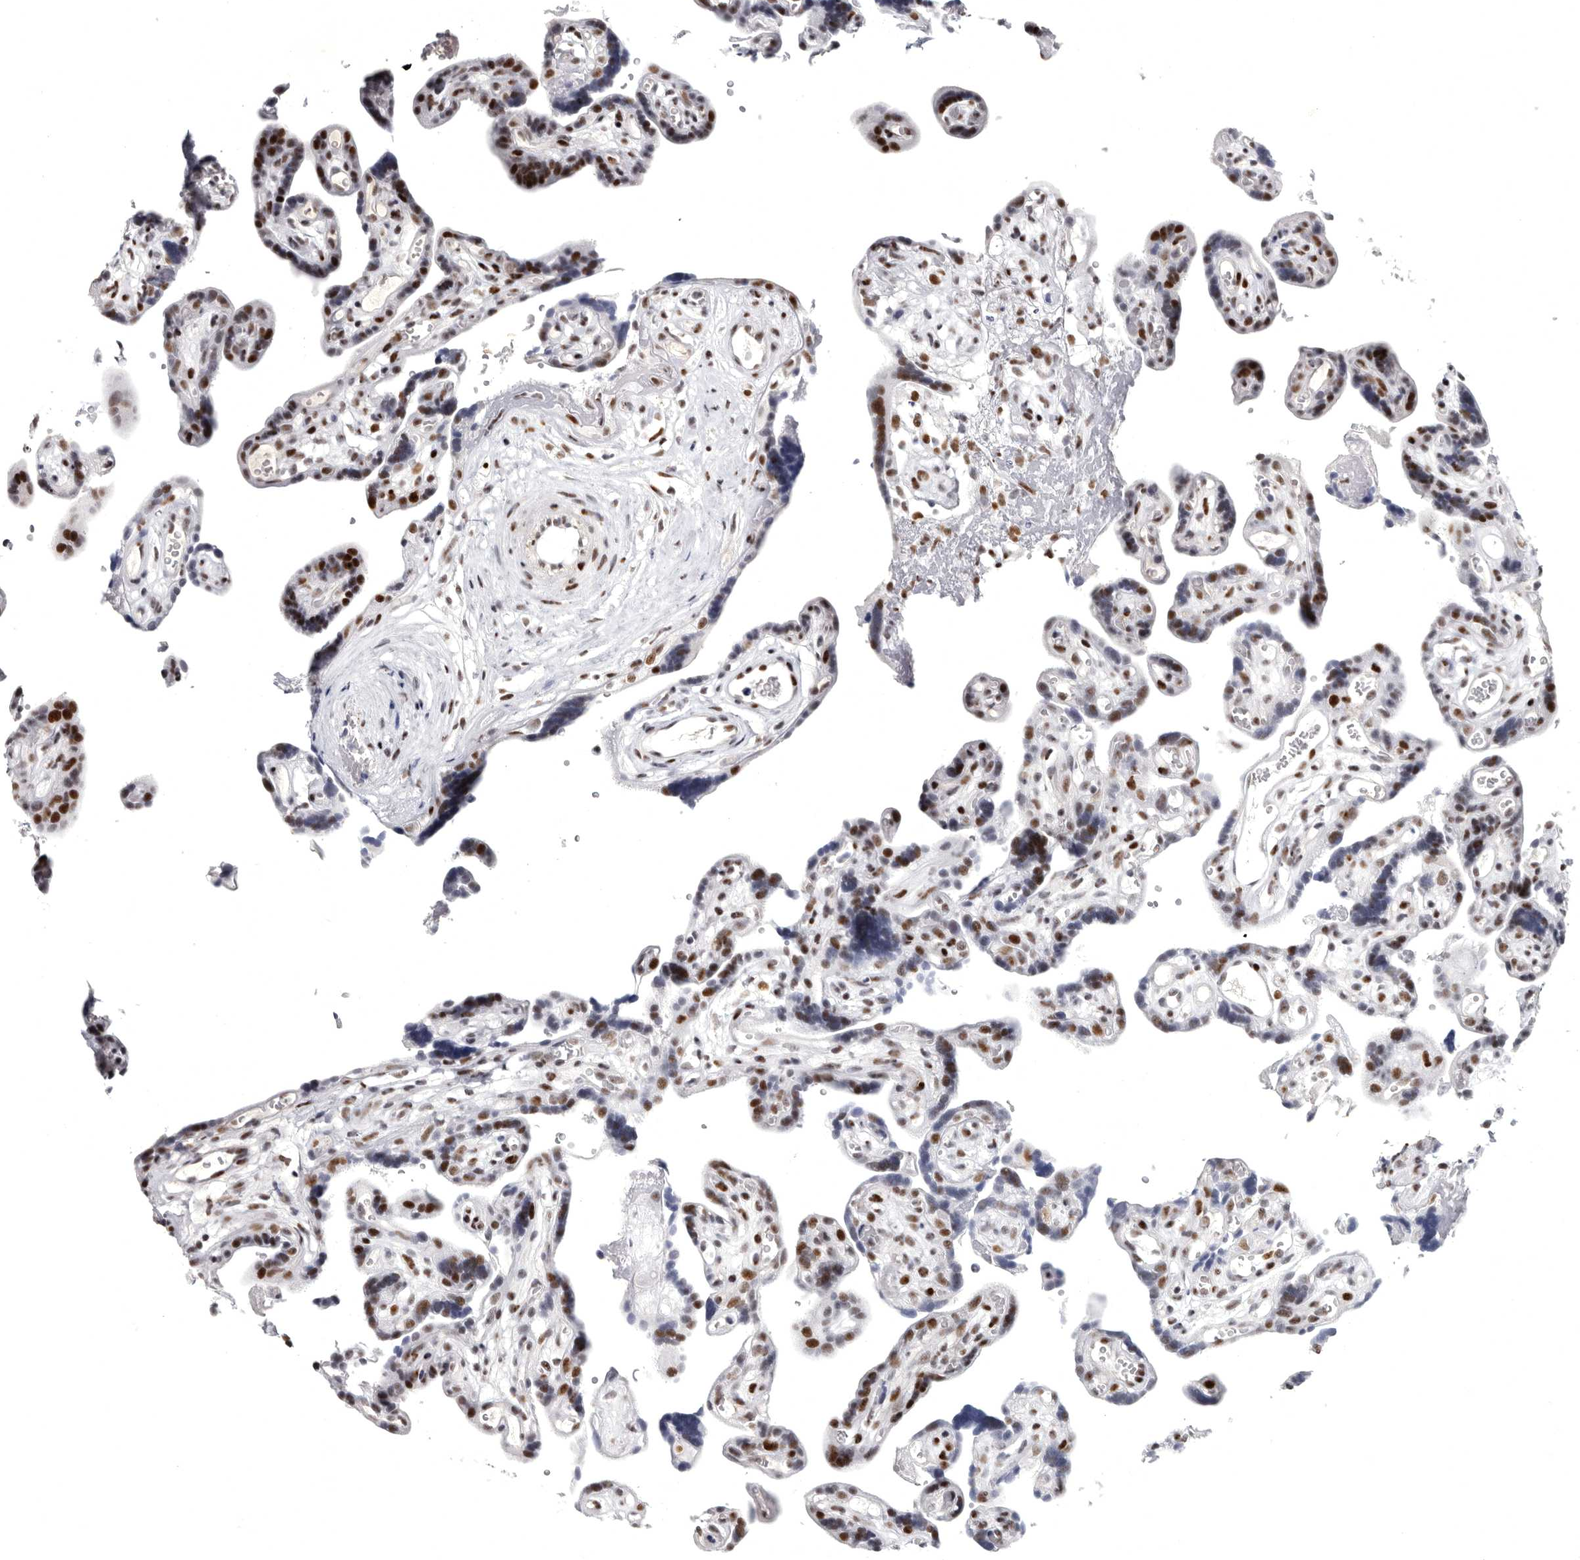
{"staining": {"intensity": "strong", "quantity": "25%-75%", "location": "nuclear"}, "tissue": "placenta", "cell_type": "Decidual cells", "image_type": "normal", "snomed": [{"axis": "morphology", "description": "Normal tissue, NOS"}, {"axis": "topography", "description": "Placenta"}], "caption": "Placenta stained for a protein (brown) shows strong nuclear positive staining in approximately 25%-75% of decidual cells.", "gene": "WRAP73", "patient": {"sex": "female", "age": 30}}